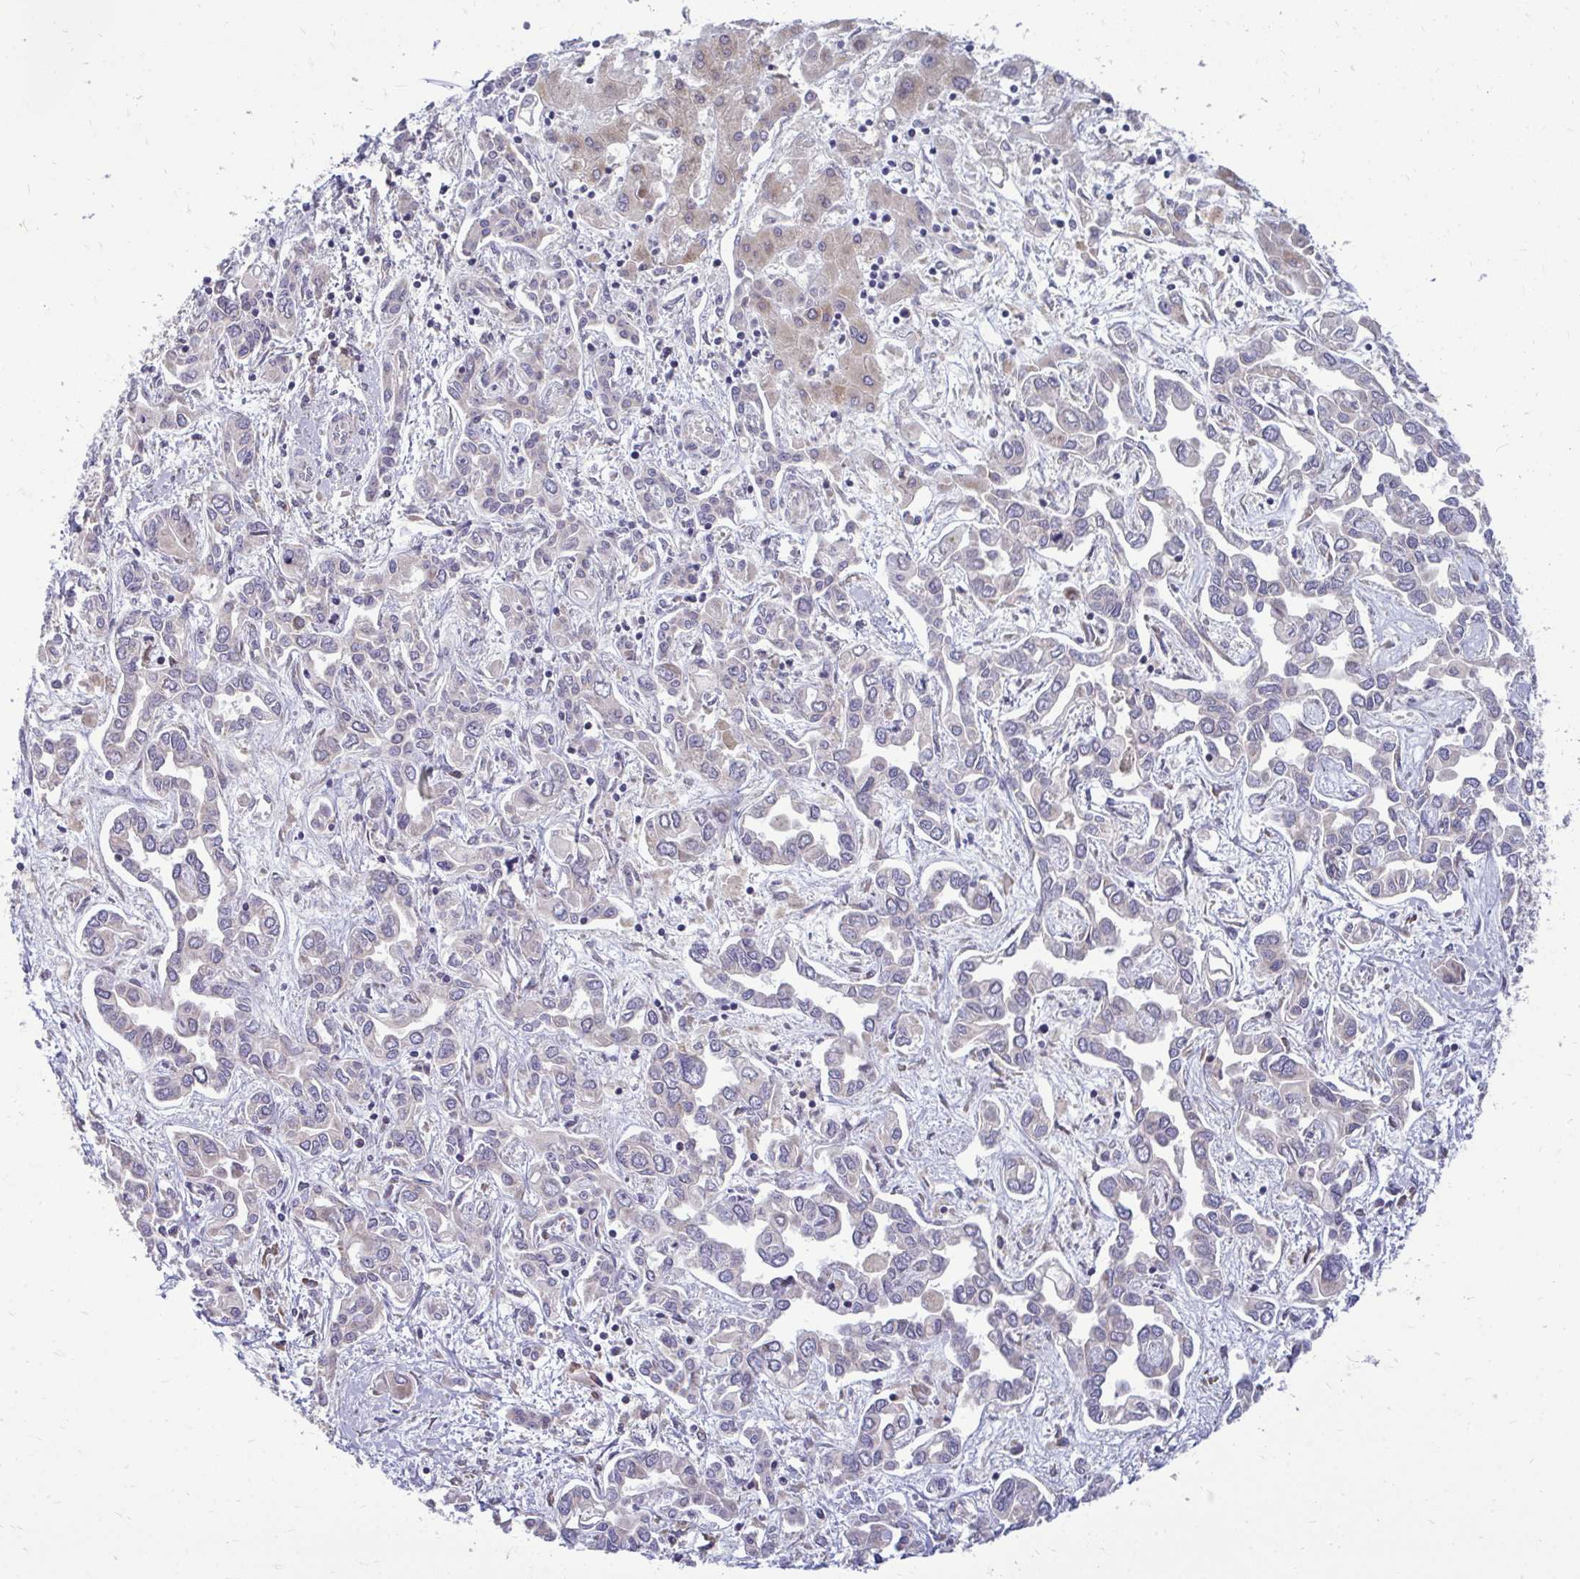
{"staining": {"intensity": "negative", "quantity": "none", "location": "none"}, "tissue": "liver cancer", "cell_type": "Tumor cells", "image_type": "cancer", "snomed": [{"axis": "morphology", "description": "Cholangiocarcinoma"}, {"axis": "topography", "description": "Liver"}], "caption": "This micrograph is of liver cancer stained with IHC to label a protein in brown with the nuclei are counter-stained blue. There is no positivity in tumor cells.", "gene": "RPLP2", "patient": {"sex": "female", "age": 64}}